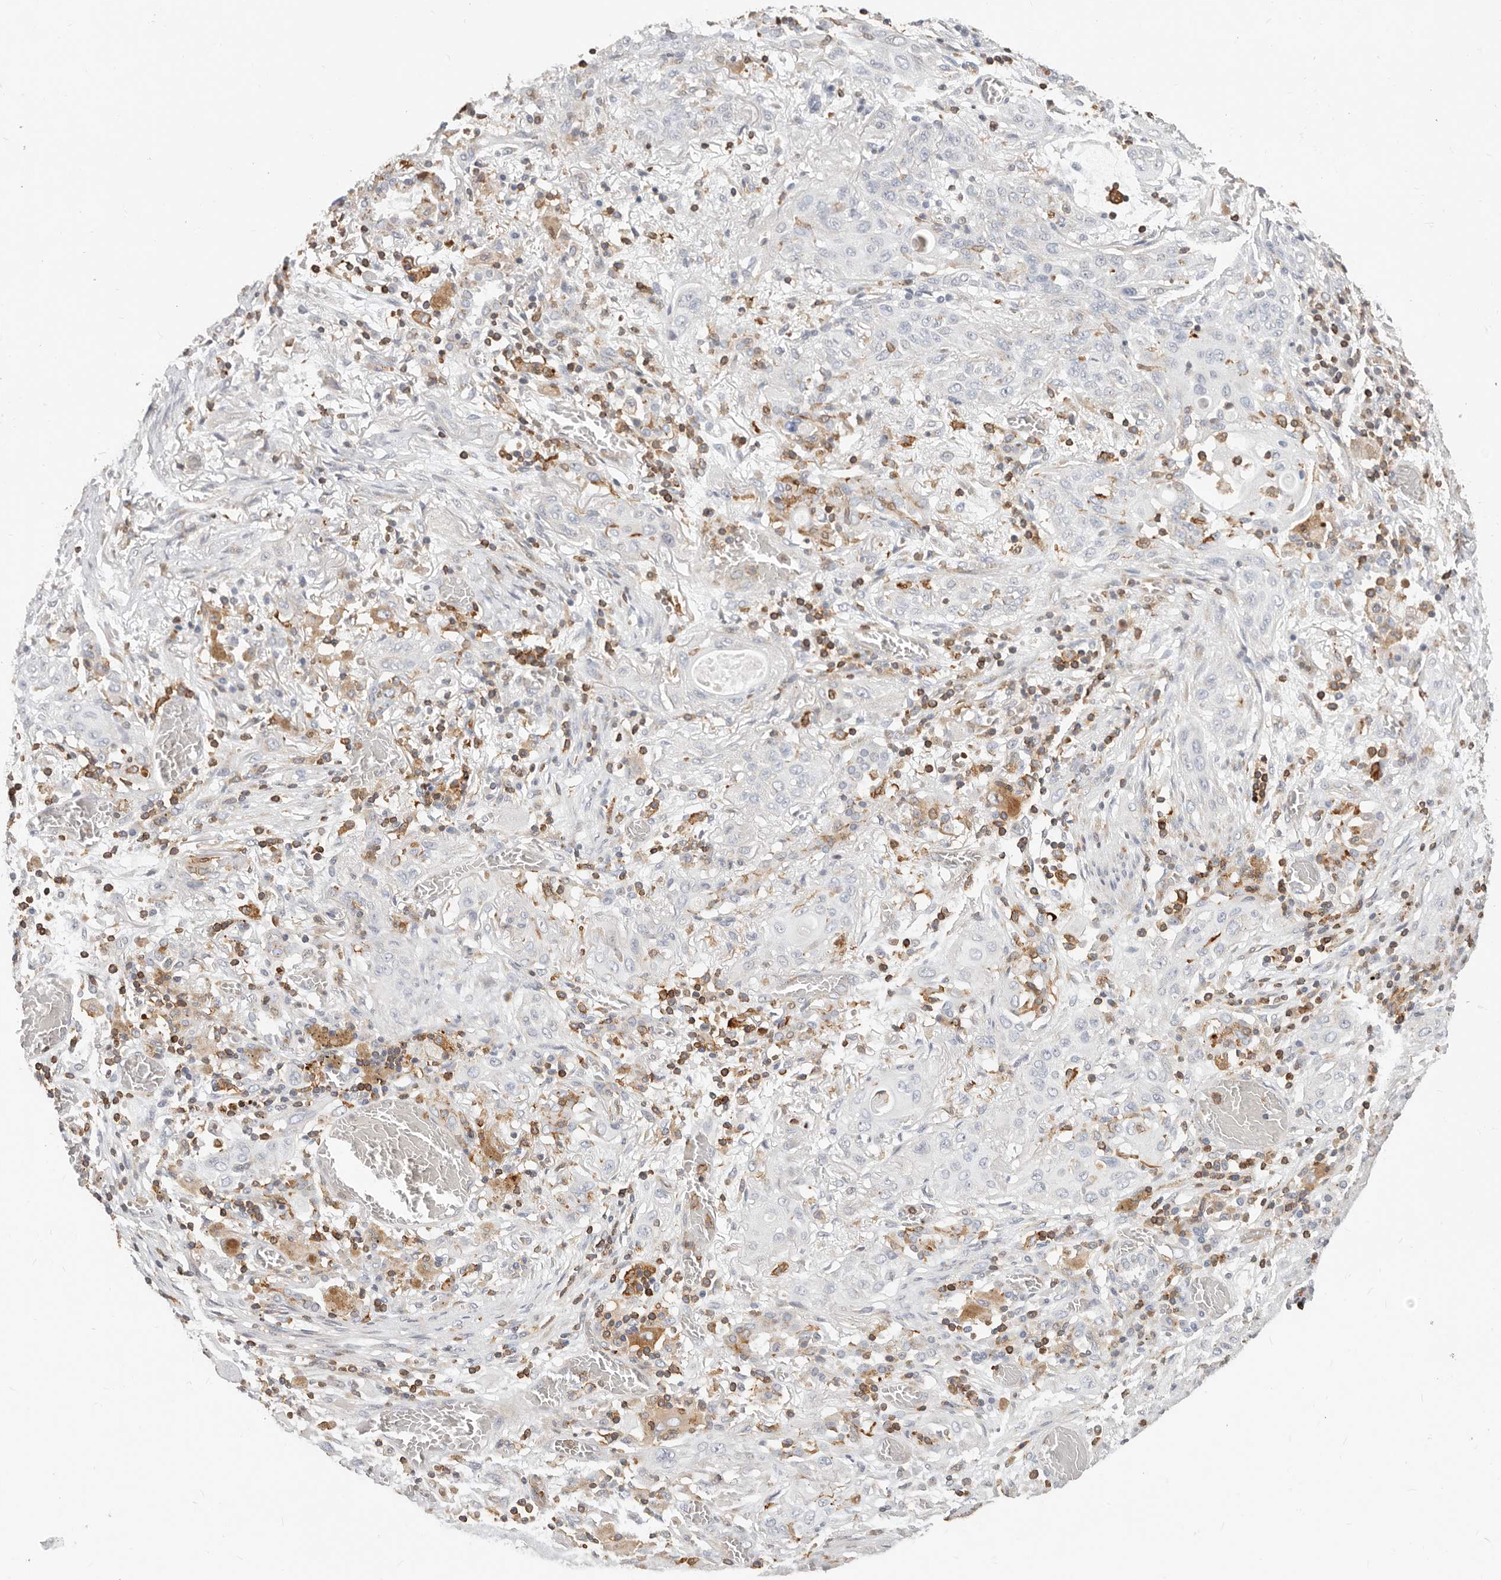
{"staining": {"intensity": "negative", "quantity": "none", "location": "none"}, "tissue": "lung cancer", "cell_type": "Tumor cells", "image_type": "cancer", "snomed": [{"axis": "morphology", "description": "Squamous cell carcinoma, NOS"}, {"axis": "topography", "description": "Lung"}], "caption": "A high-resolution histopathology image shows immunohistochemistry (IHC) staining of lung squamous cell carcinoma, which reveals no significant positivity in tumor cells.", "gene": "TMEM63B", "patient": {"sex": "female", "age": 47}}